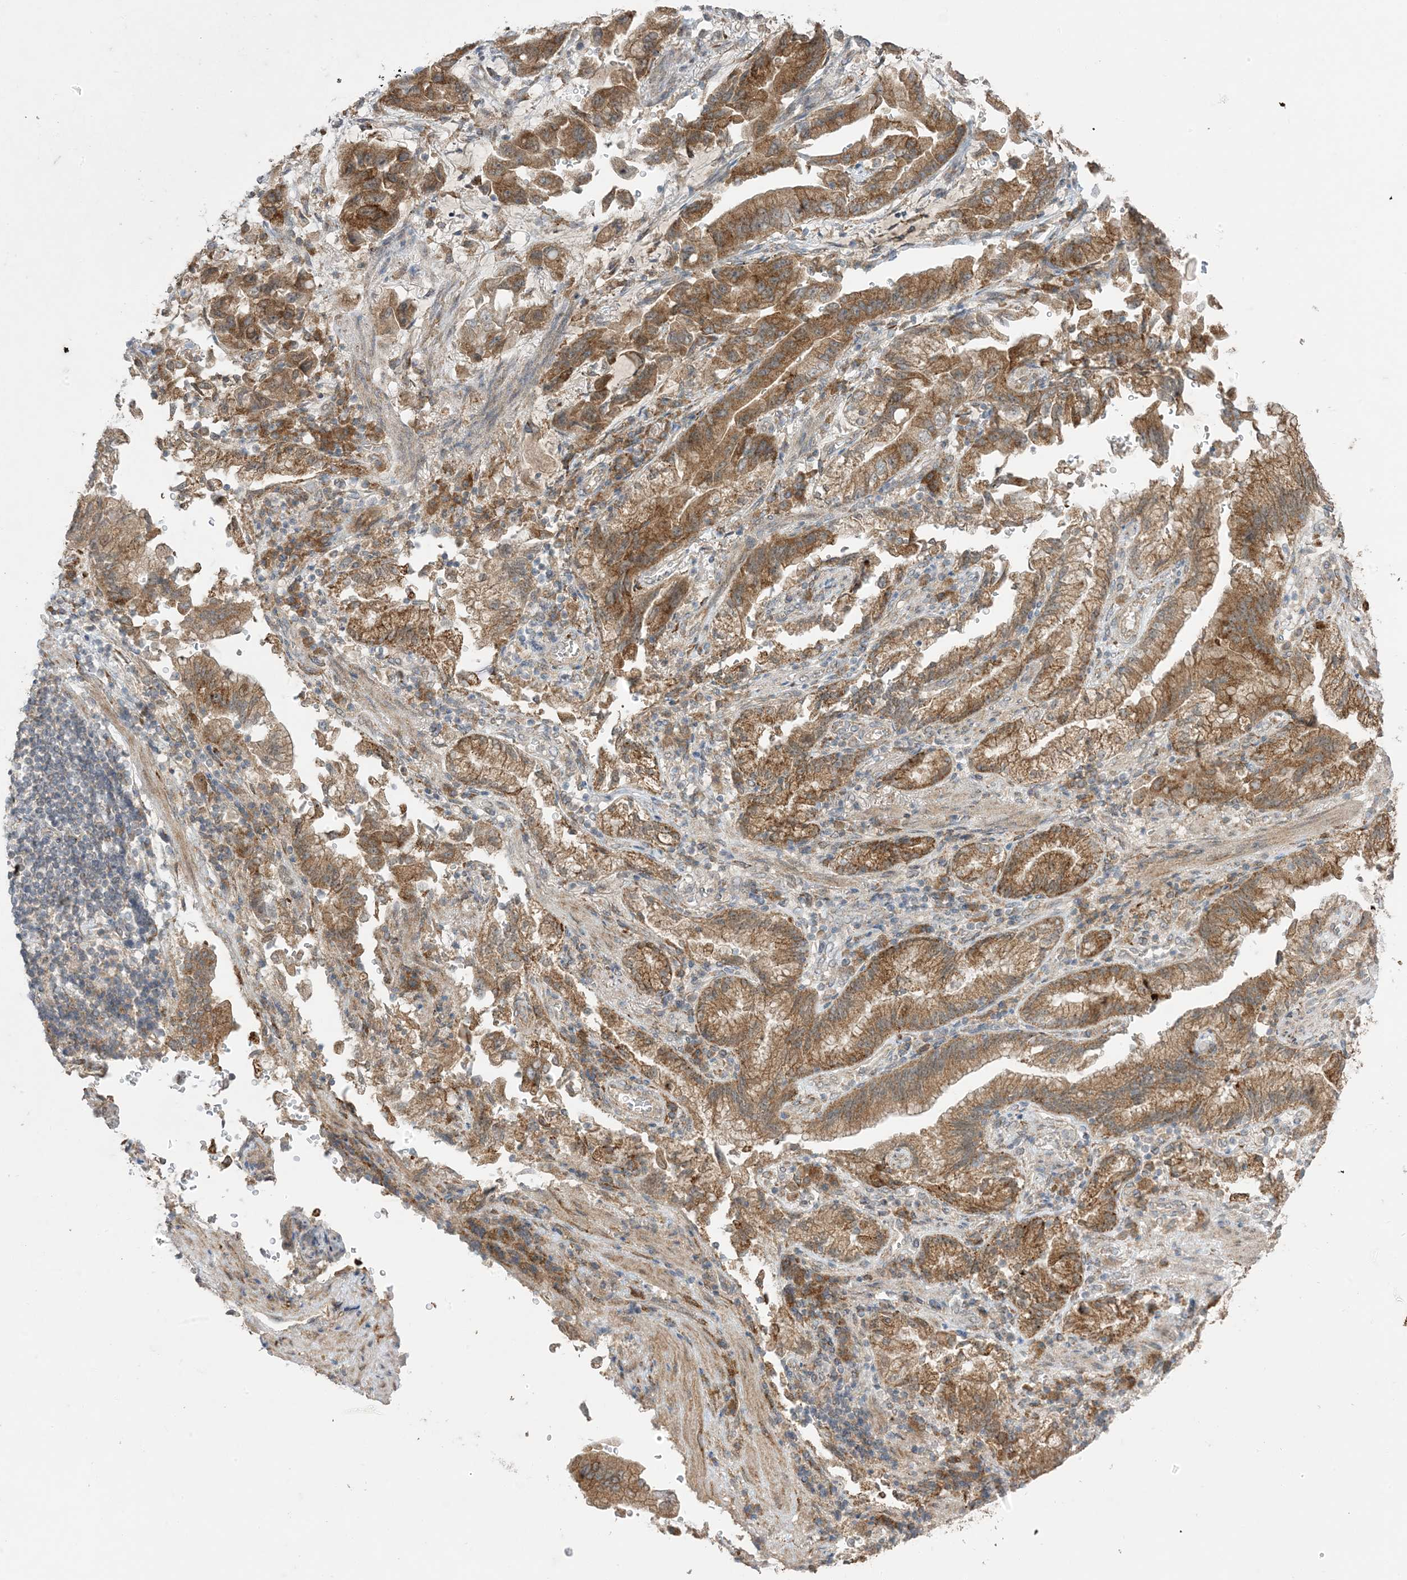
{"staining": {"intensity": "moderate", "quantity": ">75%", "location": "cytoplasmic/membranous"}, "tissue": "stomach cancer", "cell_type": "Tumor cells", "image_type": "cancer", "snomed": [{"axis": "morphology", "description": "Adenocarcinoma, NOS"}, {"axis": "topography", "description": "Stomach"}], "caption": "Tumor cells reveal medium levels of moderate cytoplasmic/membranous positivity in approximately >75% of cells in human stomach cancer.", "gene": "ODC1", "patient": {"sex": "male", "age": 62}}